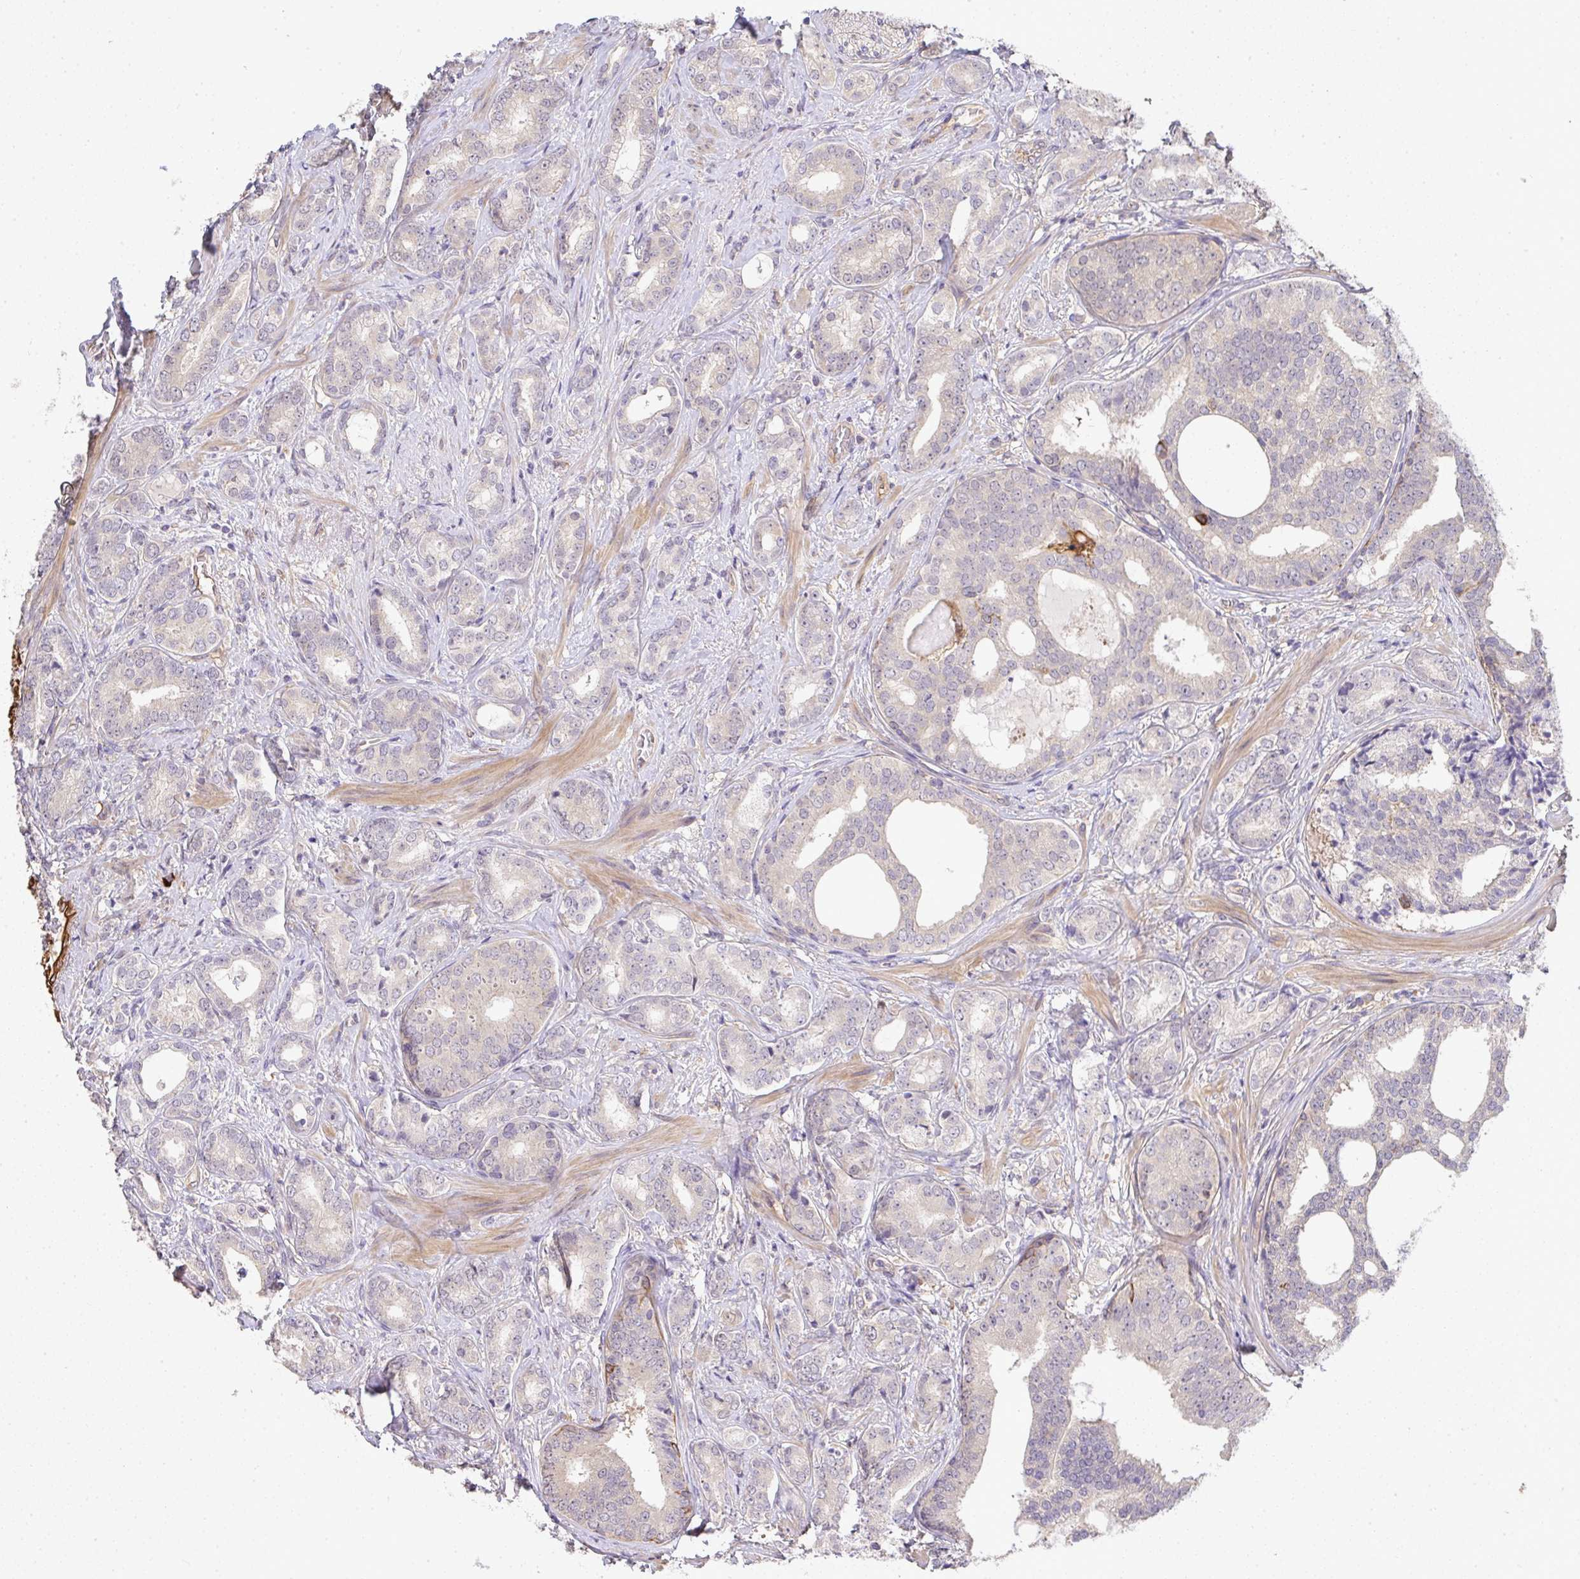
{"staining": {"intensity": "negative", "quantity": "none", "location": "none"}, "tissue": "prostate cancer", "cell_type": "Tumor cells", "image_type": "cancer", "snomed": [{"axis": "morphology", "description": "Adenocarcinoma, High grade"}, {"axis": "topography", "description": "Prostate"}], "caption": "Immunohistochemical staining of human prostate cancer shows no significant positivity in tumor cells. (DAB immunohistochemistry, high magnification).", "gene": "EEF1AKMT1", "patient": {"sex": "male", "age": 62}}